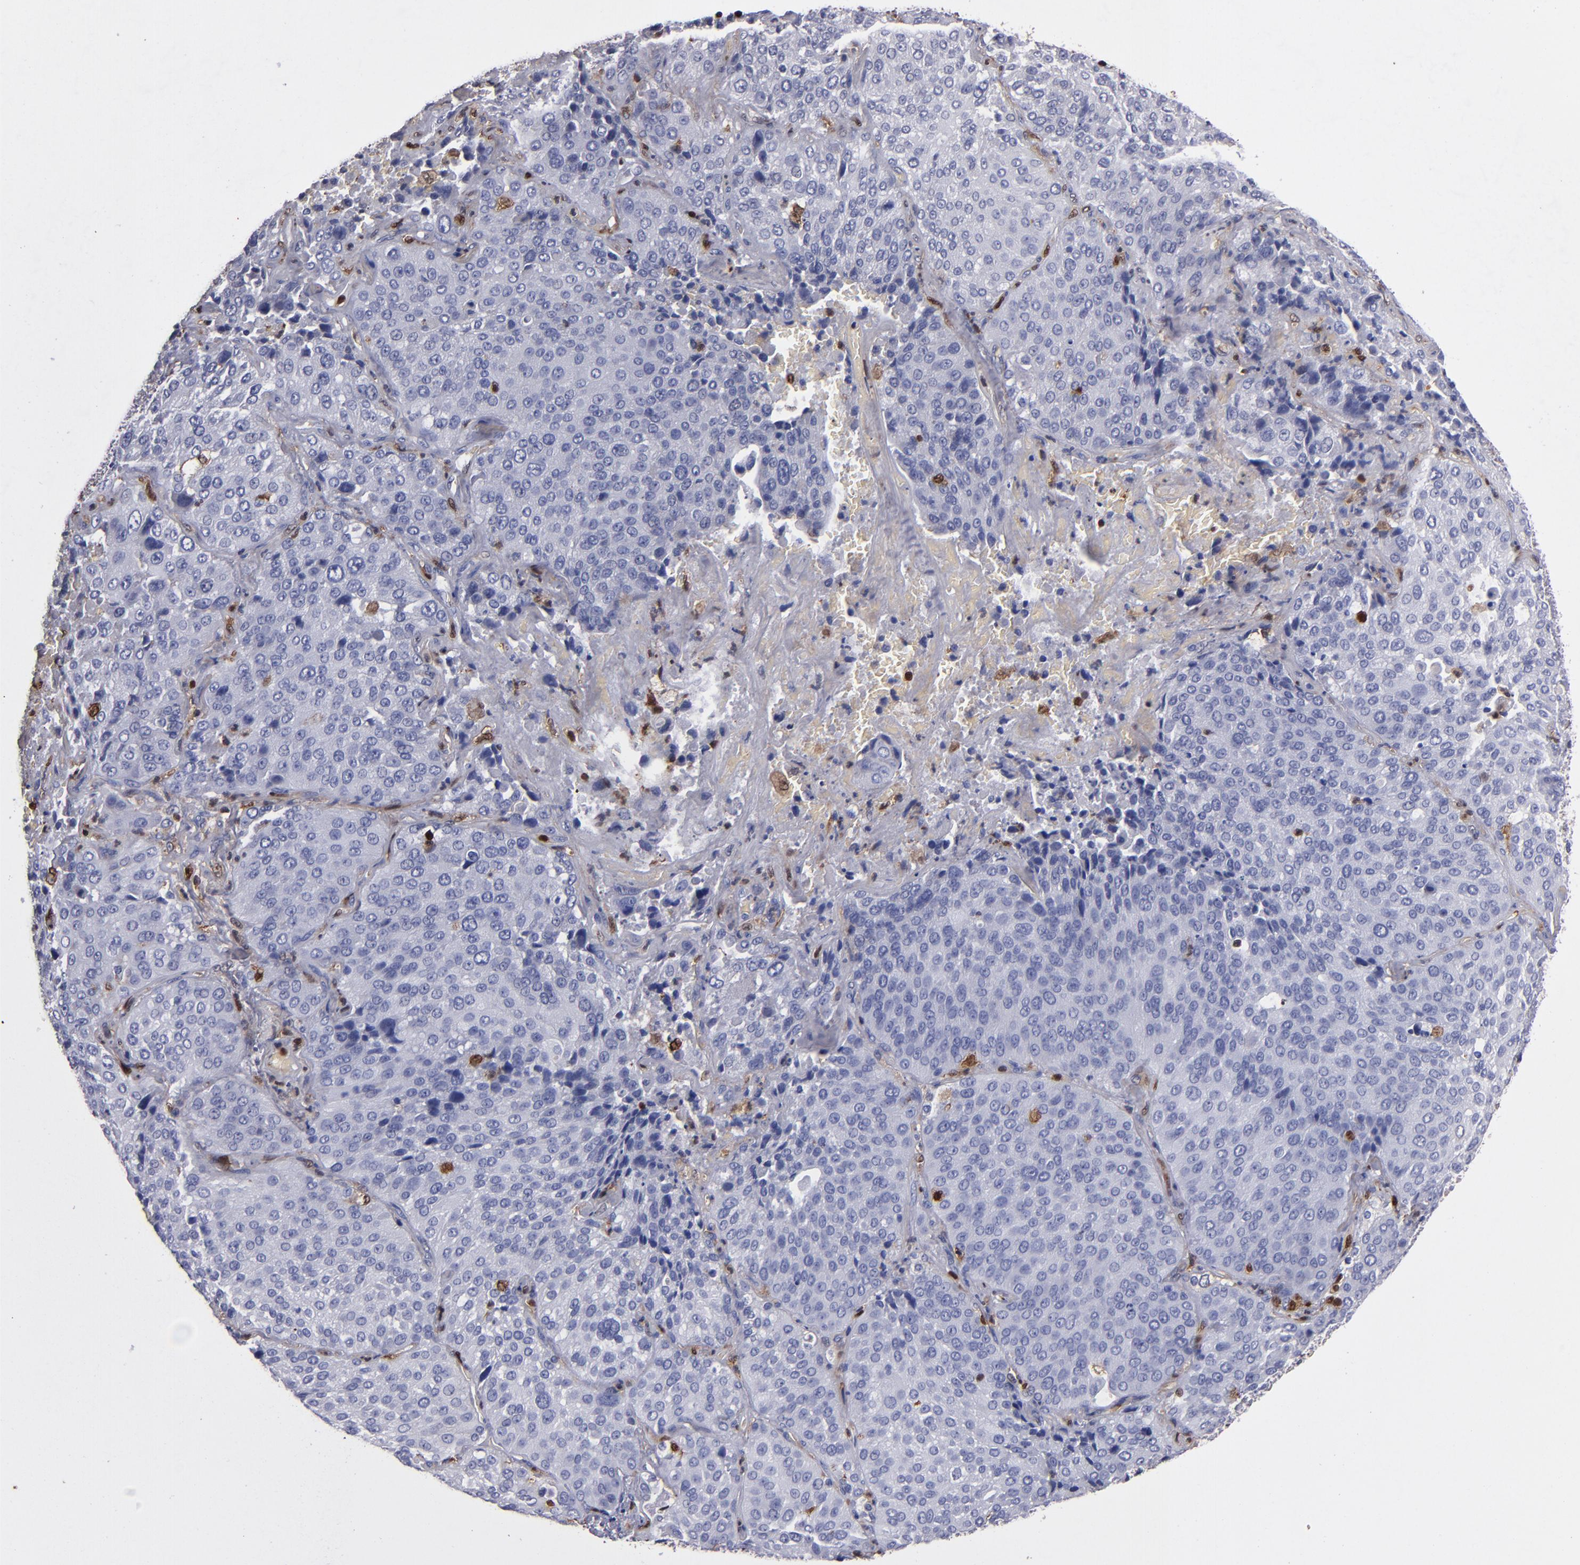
{"staining": {"intensity": "negative", "quantity": "none", "location": "none"}, "tissue": "lung cancer", "cell_type": "Tumor cells", "image_type": "cancer", "snomed": [{"axis": "morphology", "description": "Squamous cell carcinoma, NOS"}, {"axis": "topography", "description": "Lung"}], "caption": "Lung squamous cell carcinoma was stained to show a protein in brown. There is no significant staining in tumor cells. (DAB (3,3'-diaminobenzidine) immunohistochemistry visualized using brightfield microscopy, high magnification).", "gene": "S100A4", "patient": {"sex": "male", "age": 54}}